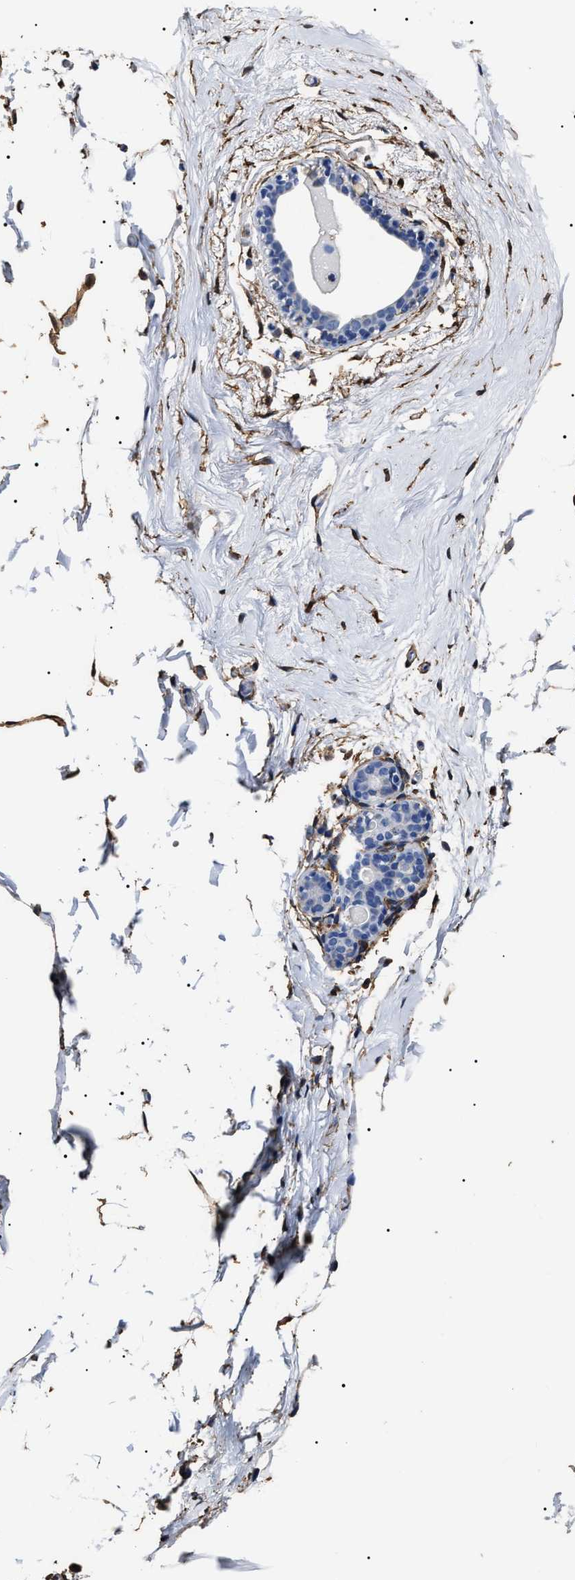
{"staining": {"intensity": "weak", "quantity": ">75%", "location": "cytoplasmic/membranous"}, "tissue": "breast", "cell_type": "Adipocytes", "image_type": "normal", "snomed": [{"axis": "morphology", "description": "Normal tissue, NOS"}, {"axis": "topography", "description": "Breast"}], "caption": "Breast stained for a protein shows weak cytoplasmic/membranous positivity in adipocytes. The protein of interest is stained brown, and the nuclei are stained in blue (DAB (3,3'-diaminobenzidine) IHC with brightfield microscopy, high magnification).", "gene": "ALDH1A1", "patient": {"sex": "female", "age": 62}}